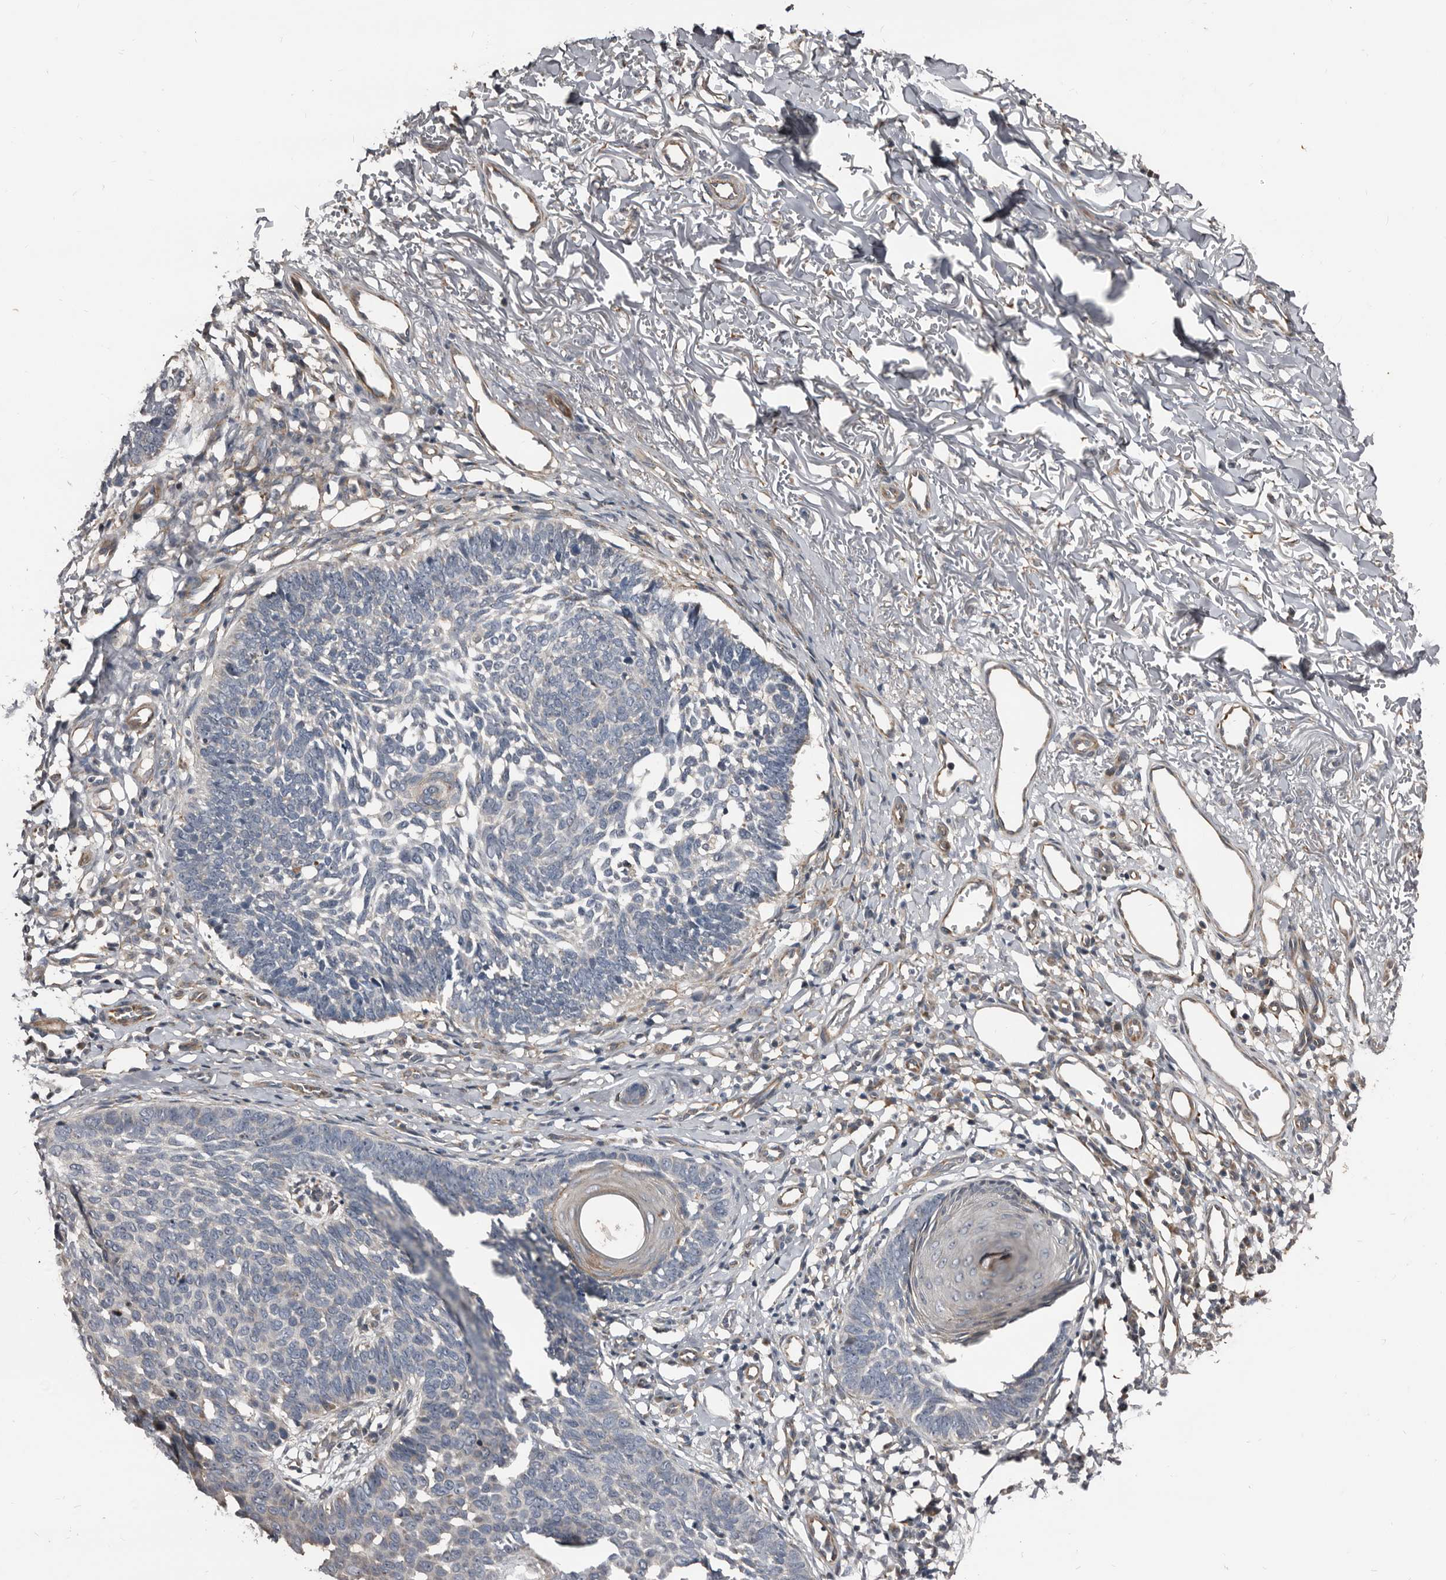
{"staining": {"intensity": "negative", "quantity": "none", "location": "none"}, "tissue": "skin cancer", "cell_type": "Tumor cells", "image_type": "cancer", "snomed": [{"axis": "morphology", "description": "Normal tissue, NOS"}, {"axis": "morphology", "description": "Basal cell carcinoma"}, {"axis": "topography", "description": "Skin"}], "caption": "Immunohistochemistry of skin cancer exhibits no staining in tumor cells.", "gene": "DHPS", "patient": {"sex": "male", "age": 77}}